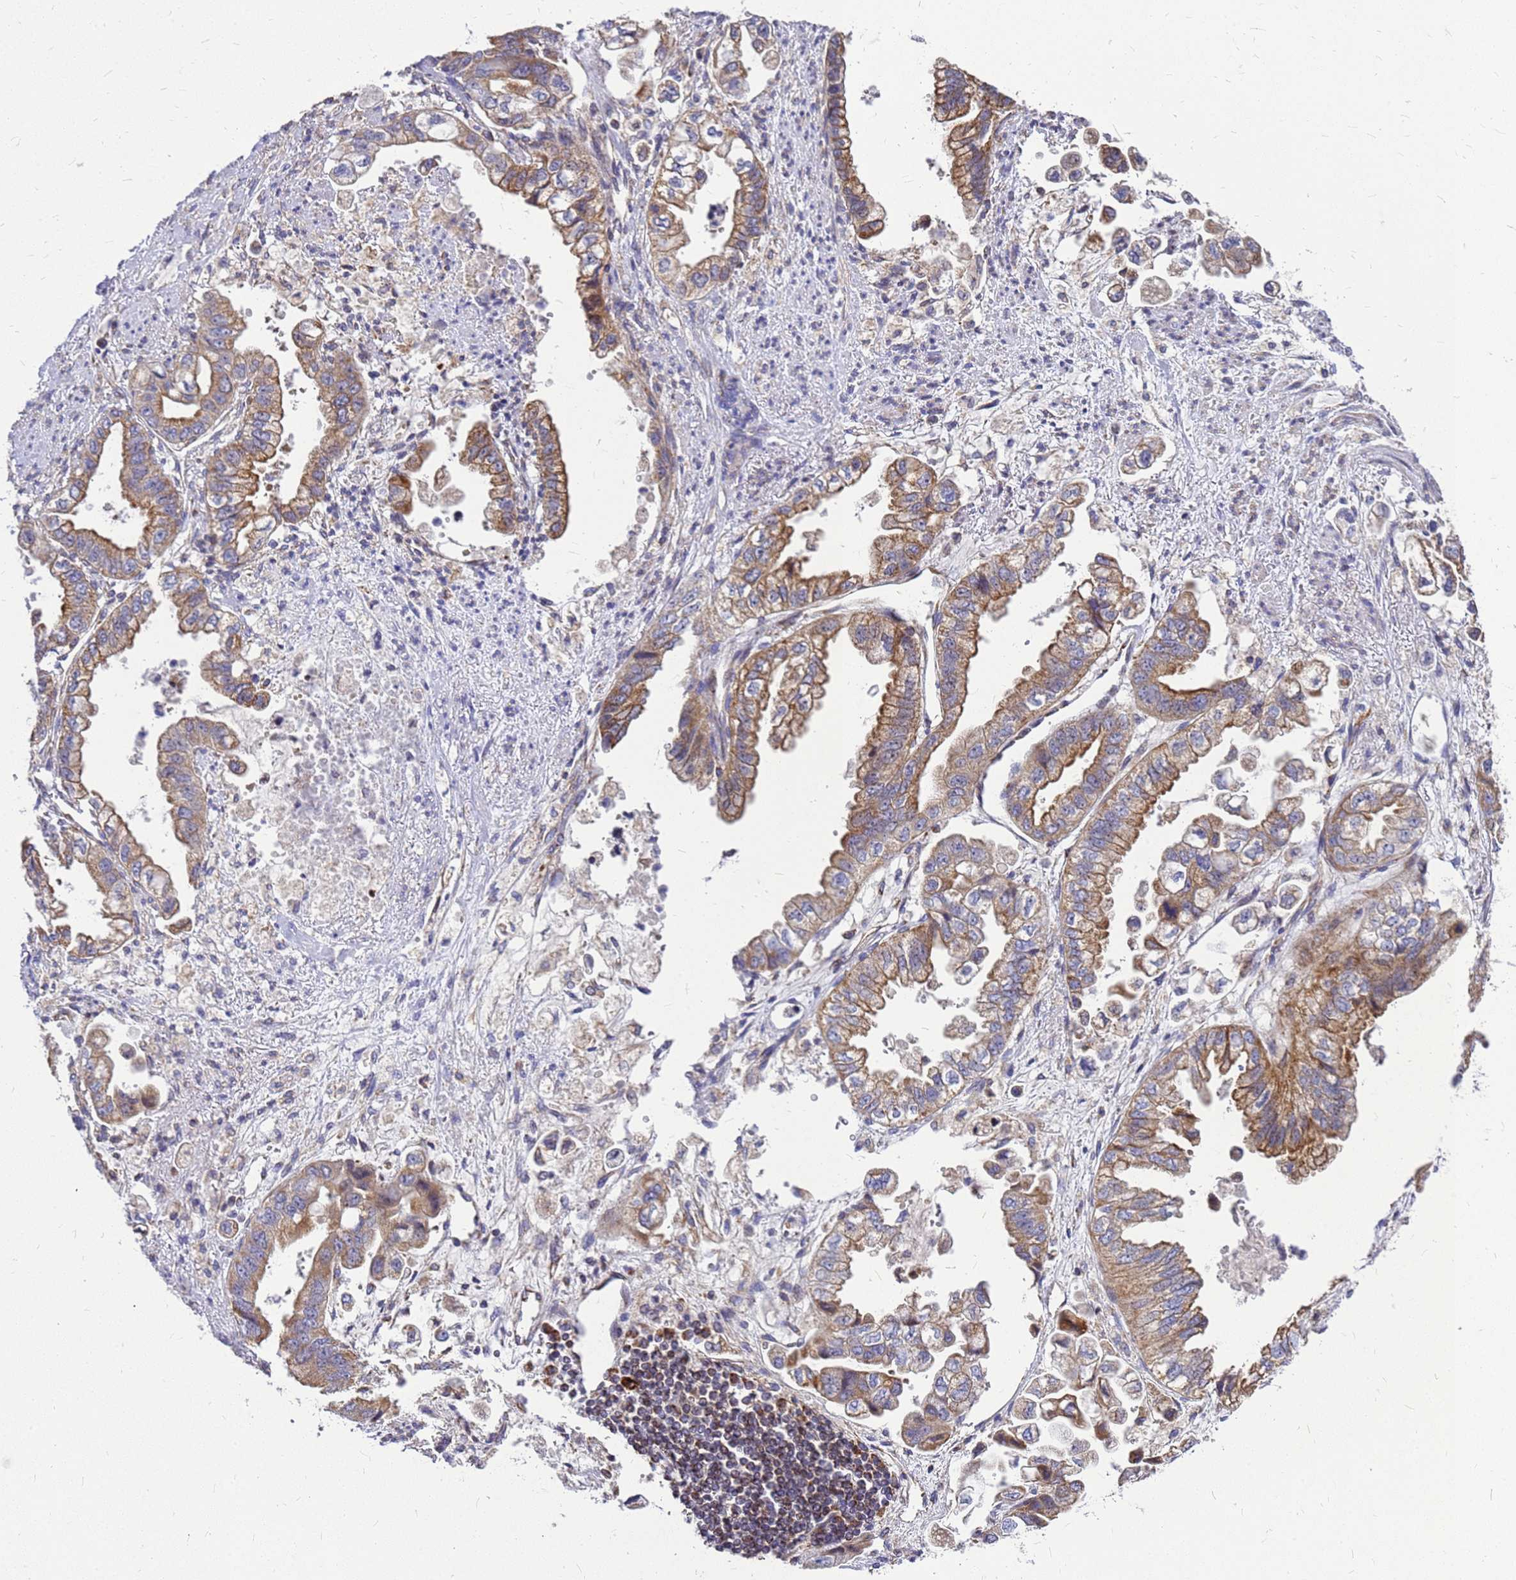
{"staining": {"intensity": "moderate", "quantity": ">75%", "location": "cytoplasmic/membranous"}, "tissue": "stomach cancer", "cell_type": "Tumor cells", "image_type": "cancer", "snomed": [{"axis": "morphology", "description": "Adenocarcinoma, NOS"}, {"axis": "topography", "description": "Stomach"}], "caption": "A high-resolution image shows immunohistochemistry (IHC) staining of stomach cancer, which exhibits moderate cytoplasmic/membranous positivity in about >75% of tumor cells. (Brightfield microscopy of DAB IHC at high magnification).", "gene": "CMC4", "patient": {"sex": "male", "age": 62}}